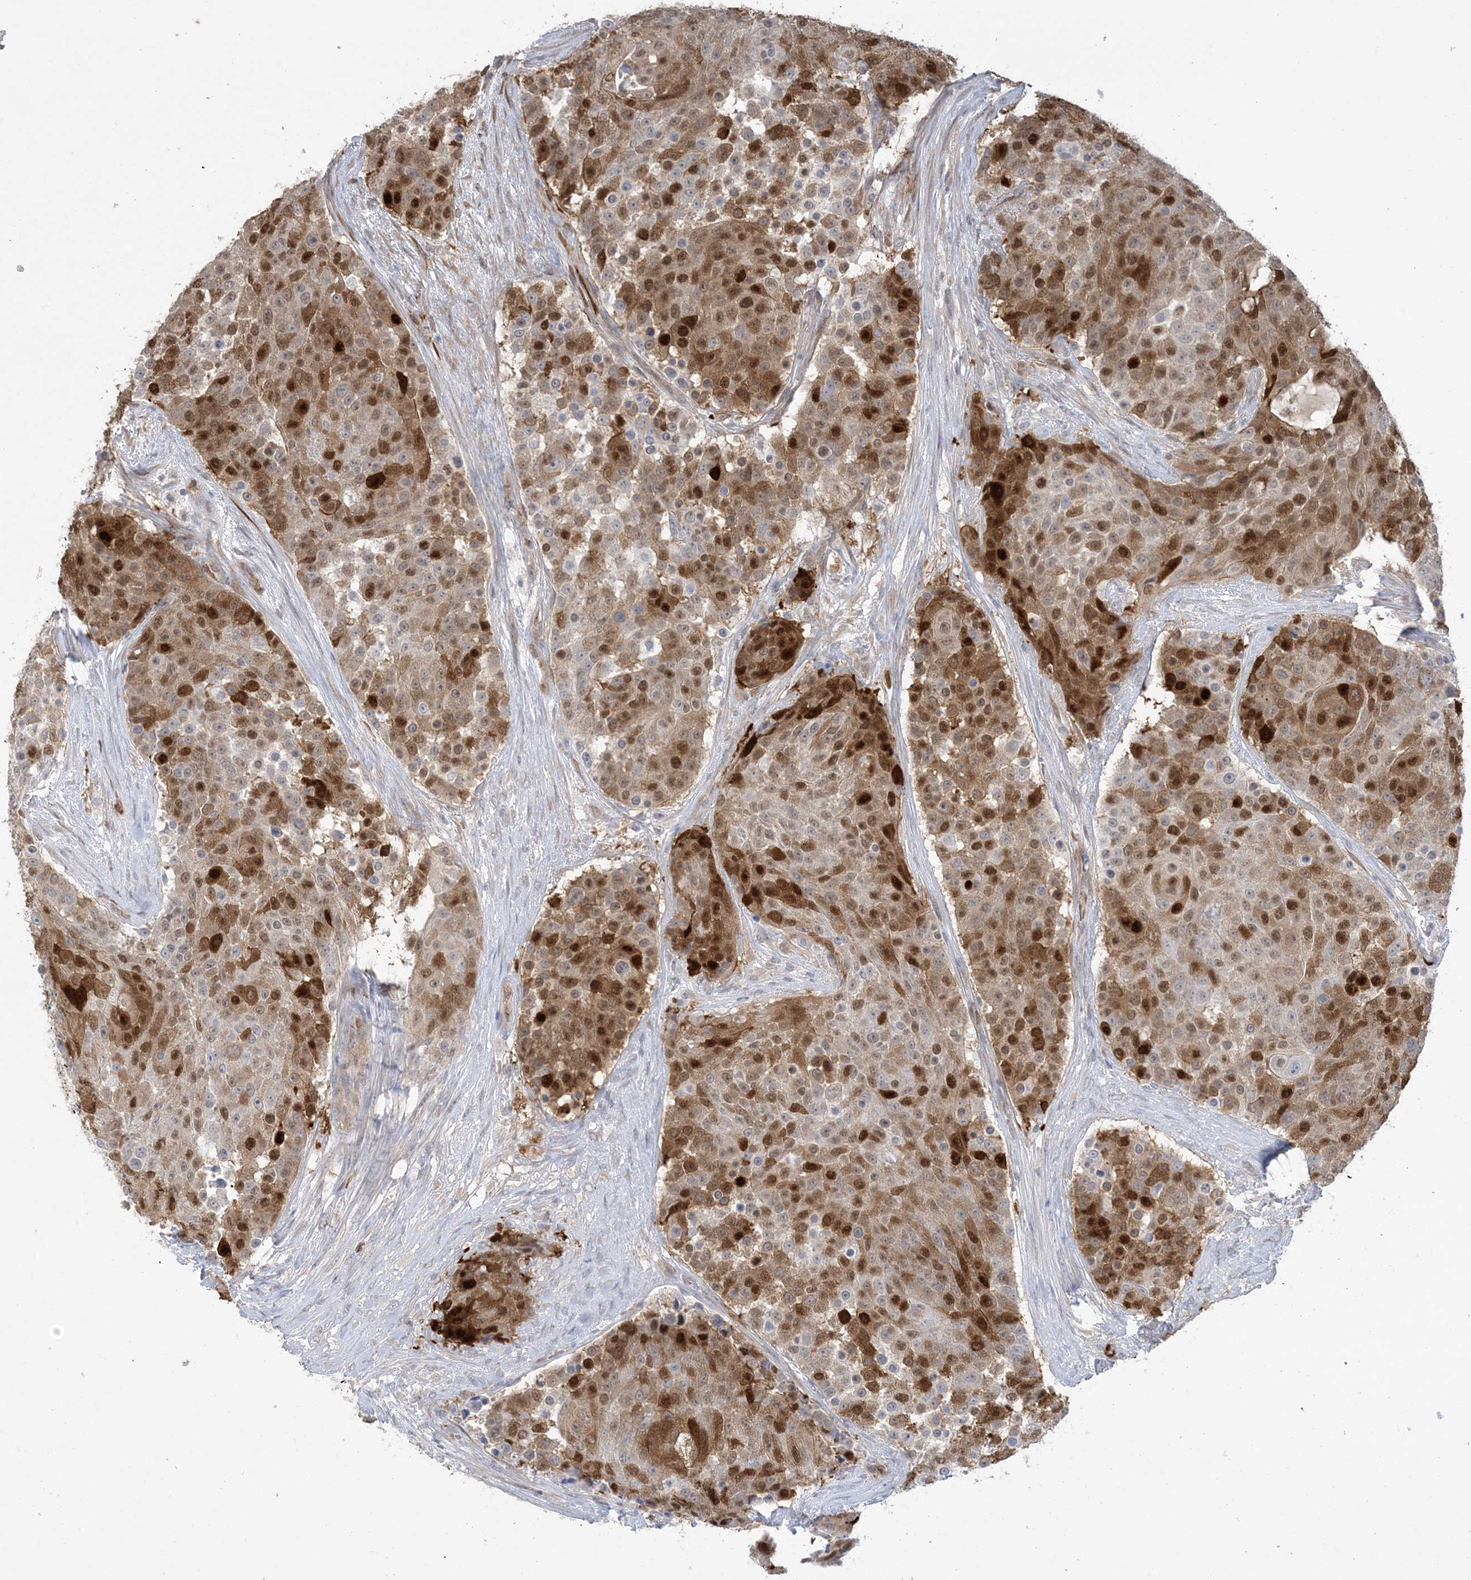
{"staining": {"intensity": "strong", "quantity": "25%-75%", "location": "cytoplasmic/membranous,nuclear"}, "tissue": "urothelial cancer", "cell_type": "Tumor cells", "image_type": "cancer", "snomed": [{"axis": "morphology", "description": "Urothelial carcinoma, High grade"}, {"axis": "topography", "description": "Urinary bladder"}], "caption": "This histopathology image shows immunohistochemistry staining of human urothelial cancer, with high strong cytoplasmic/membranous and nuclear expression in about 25%-75% of tumor cells.", "gene": "HMGCS1", "patient": {"sex": "female", "age": 63}}